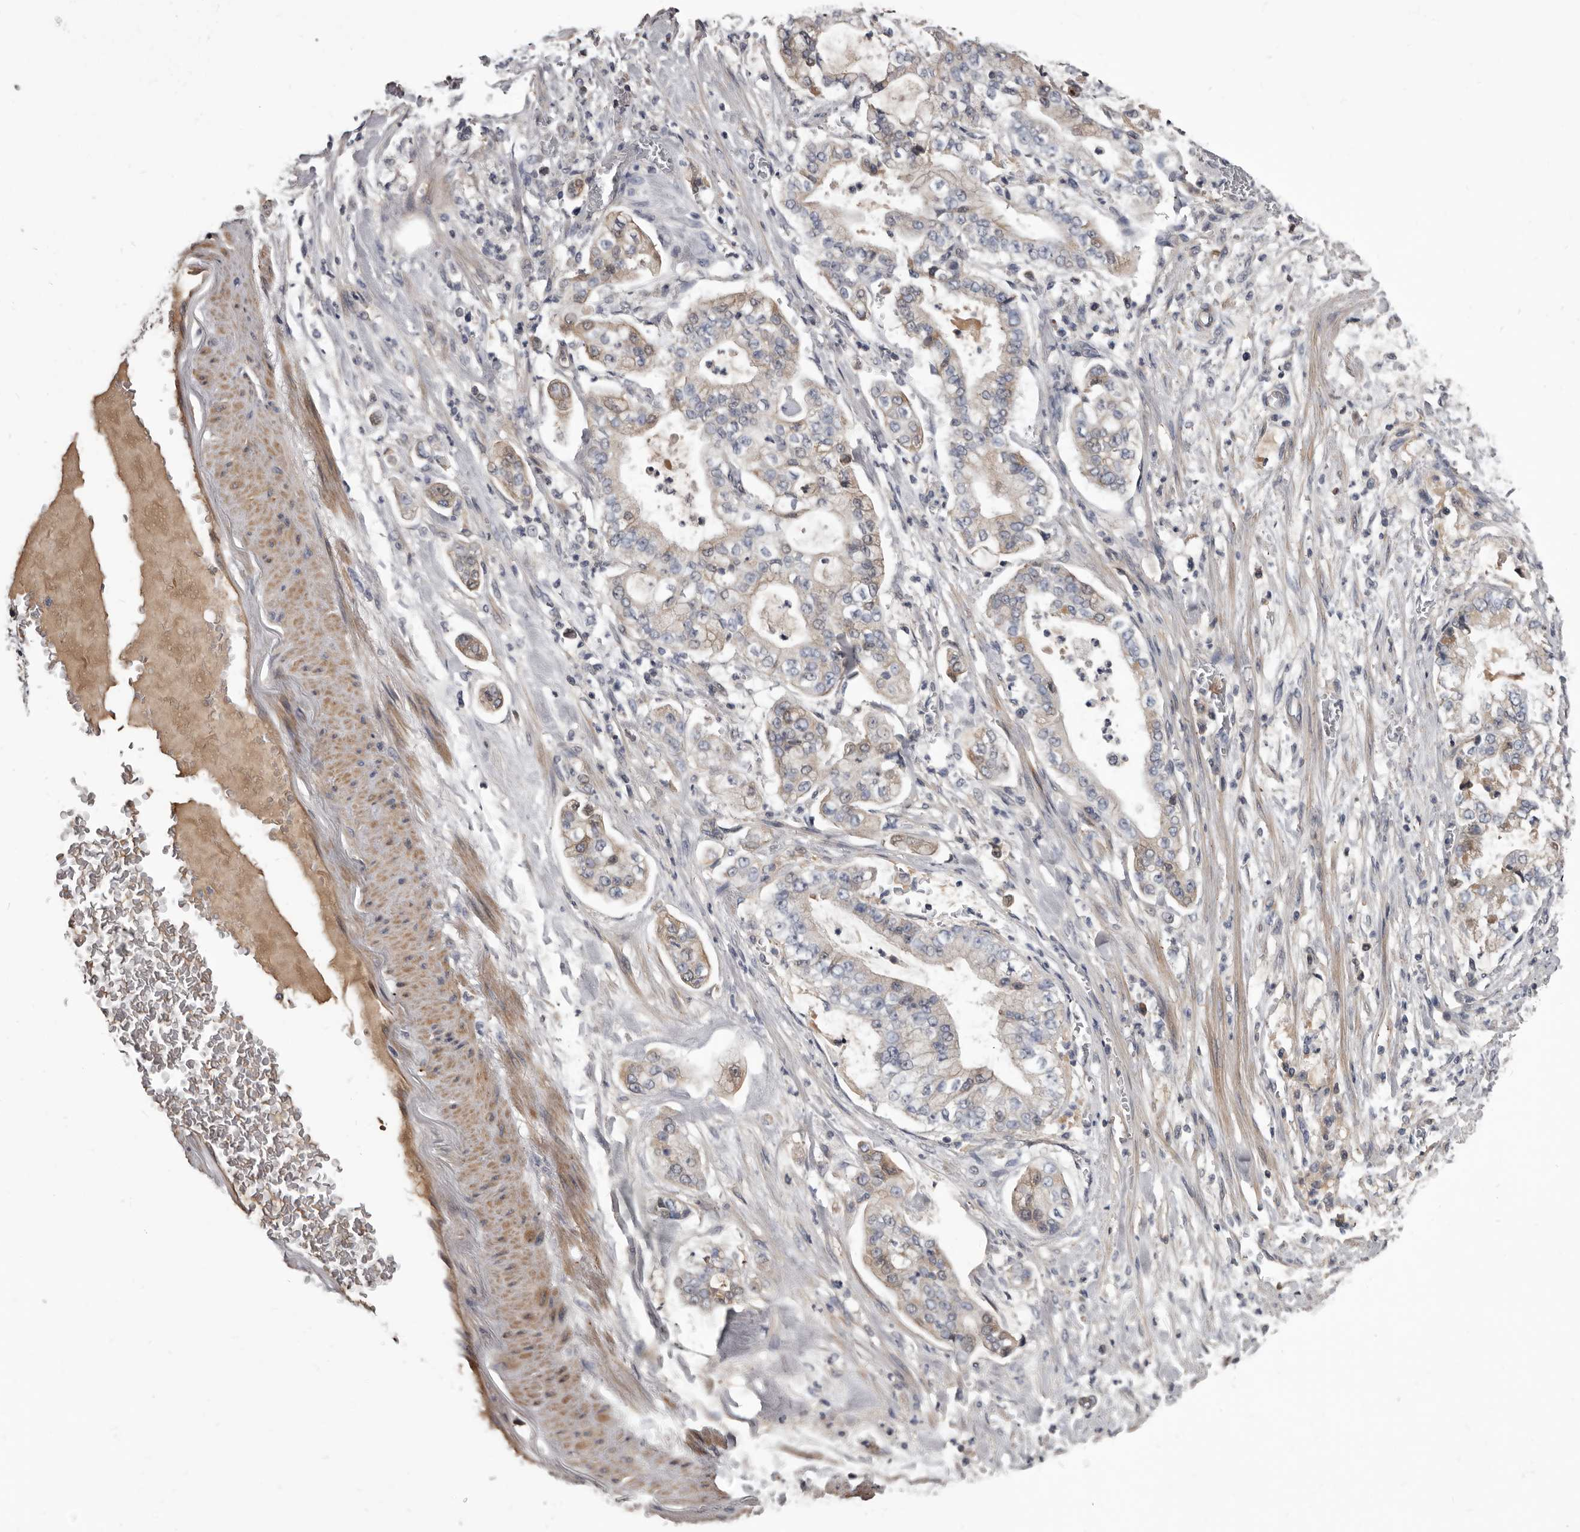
{"staining": {"intensity": "weak", "quantity": "<25%", "location": "cytoplasmic/membranous"}, "tissue": "stomach cancer", "cell_type": "Tumor cells", "image_type": "cancer", "snomed": [{"axis": "morphology", "description": "Adenocarcinoma, NOS"}, {"axis": "topography", "description": "Stomach"}], "caption": "Immunohistochemistry of human adenocarcinoma (stomach) demonstrates no positivity in tumor cells. The staining is performed using DAB brown chromogen with nuclei counter-stained in using hematoxylin.", "gene": "ALDH5A1", "patient": {"sex": "male", "age": 76}}